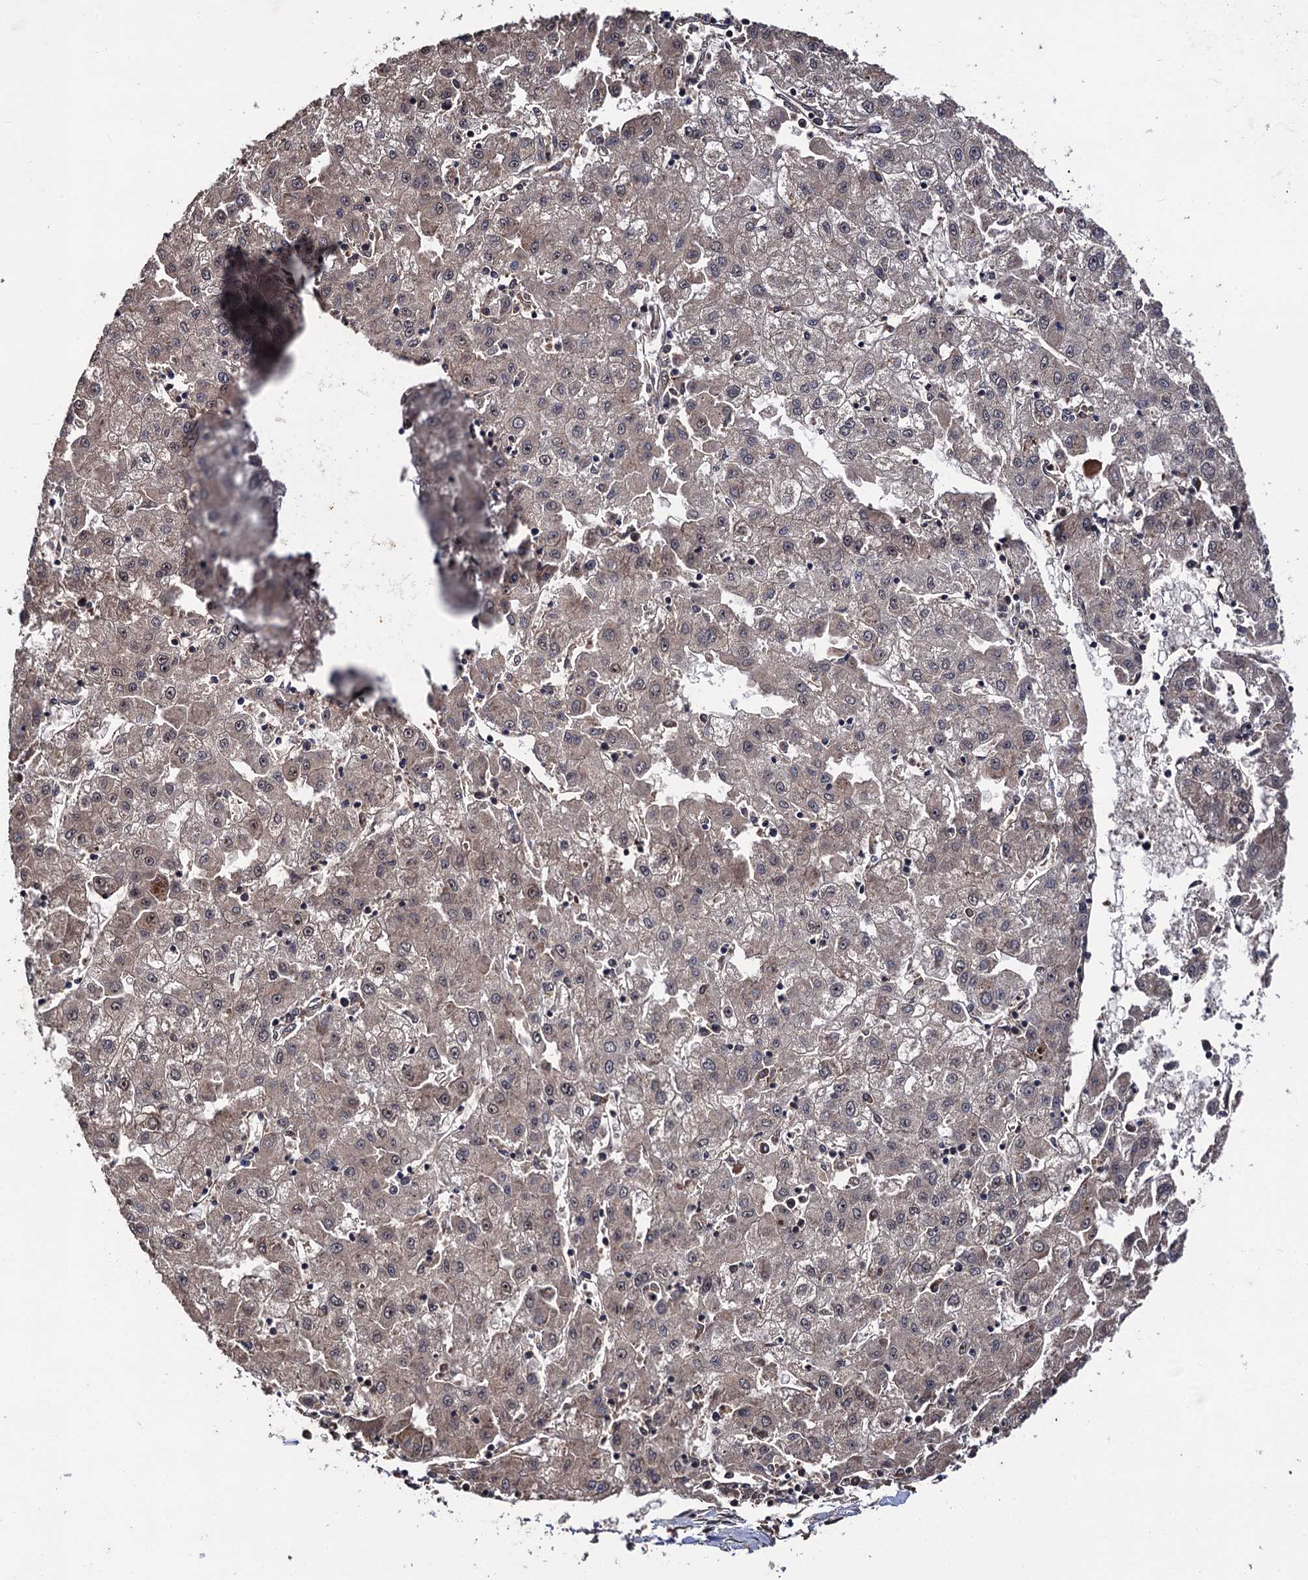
{"staining": {"intensity": "weak", "quantity": "25%-75%", "location": "cytoplasmic/membranous,nuclear"}, "tissue": "liver cancer", "cell_type": "Tumor cells", "image_type": "cancer", "snomed": [{"axis": "morphology", "description": "Carcinoma, Hepatocellular, NOS"}, {"axis": "topography", "description": "Liver"}], "caption": "Weak cytoplasmic/membranous and nuclear expression is seen in approximately 25%-75% of tumor cells in hepatocellular carcinoma (liver). The staining was performed using DAB, with brown indicating positive protein expression. Nuclei are stained blue with hematoxylin.", "gene": "LRRC63", "patient": {"sex": "male", "age": 72}}